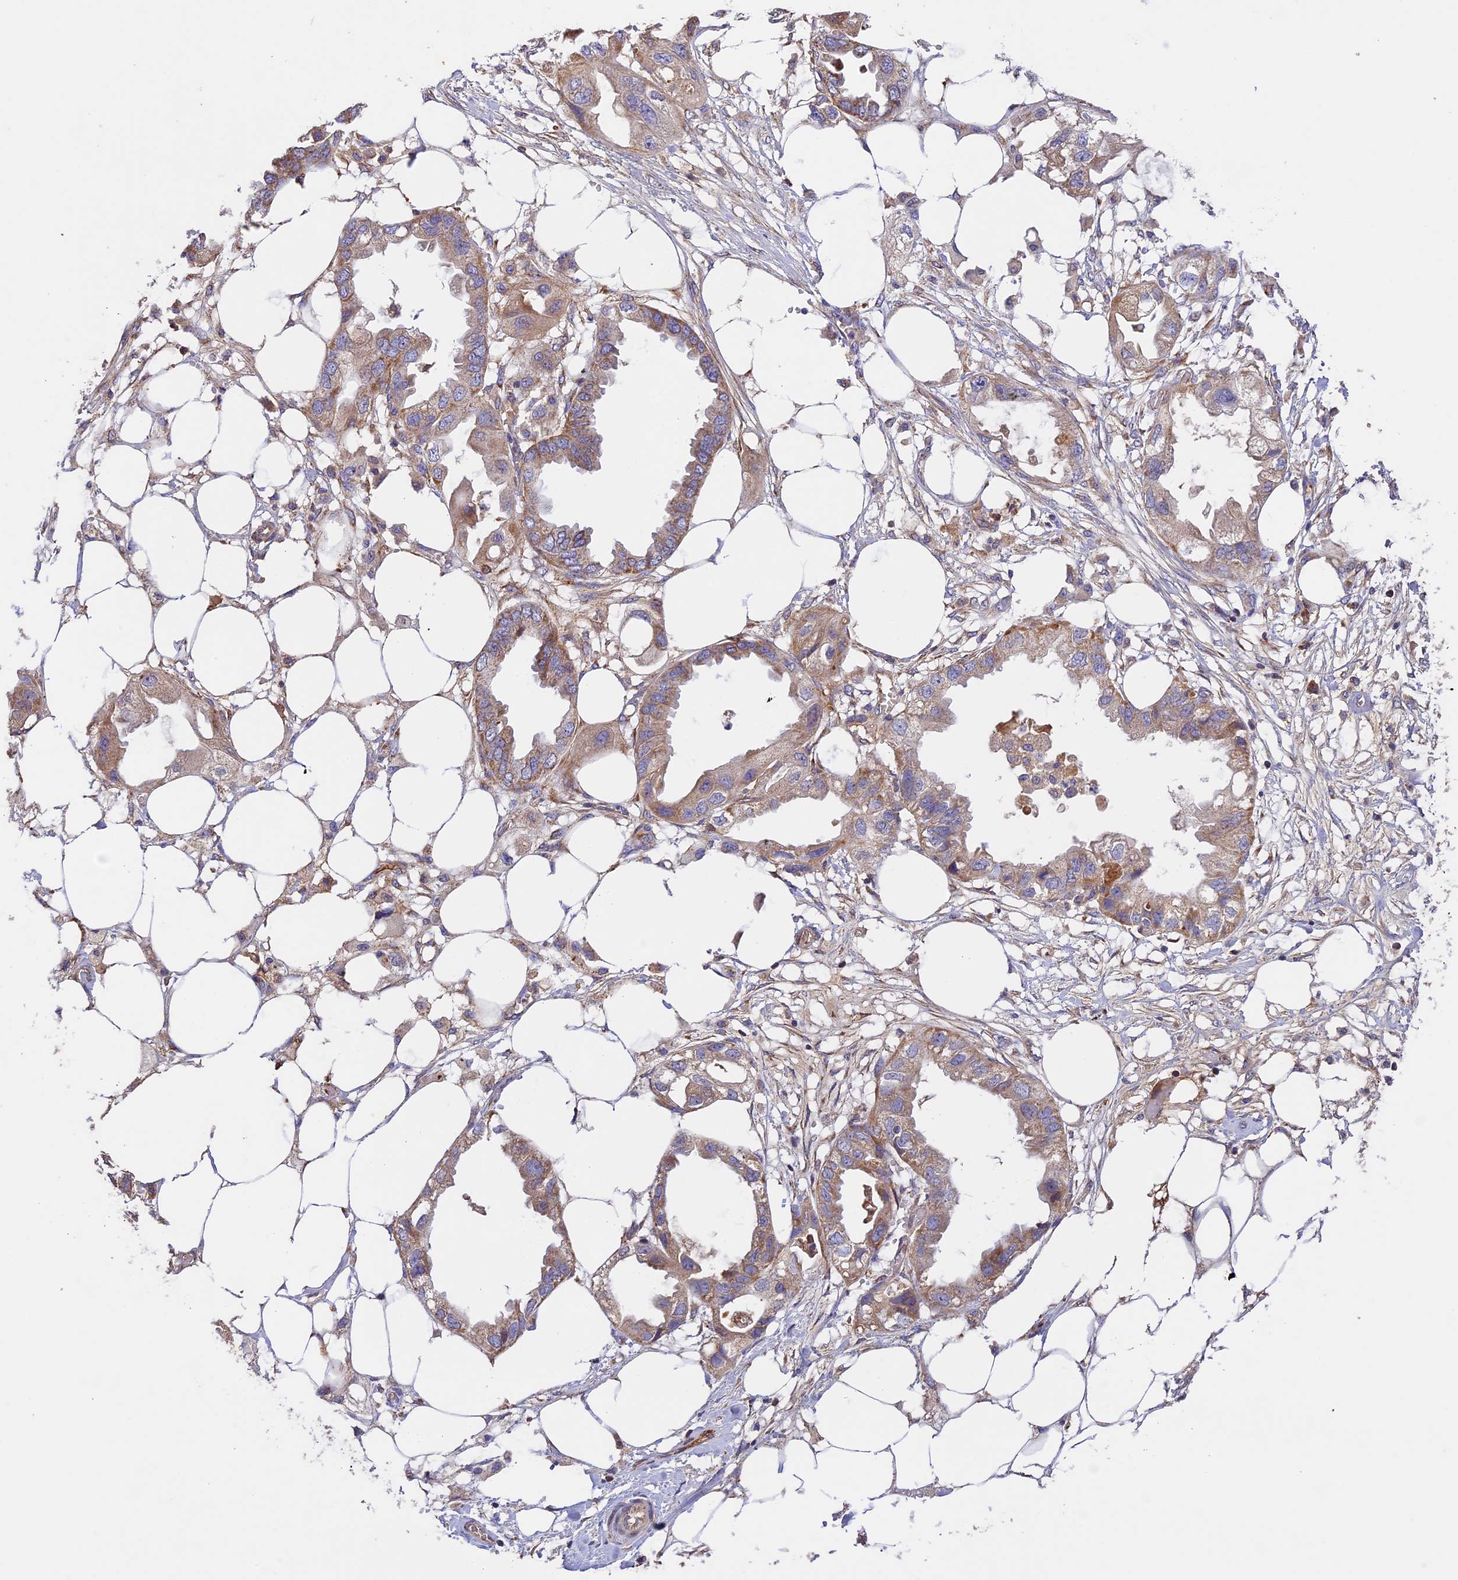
{"staining": {"intensity": "moderate", "quantity": ">75%", "location": "cytoplasmic/membranous"}, "tissue": "endometrial cancer", "cell_type": "Tumor cells", "image_type": "cancer", "snomed": [{"axis": "morphology", "description": "Adenocarcinoma, NOS"}, {"axis": "morphology", "description": "Adenocarcinoma, metastatic, NOS"}, {"axis": "topography", "description": "Adipose tissue"}, {"axis": "topography", "description": "Endometrium"}], "caption": "IHC image of endometrial metastatic adenocarcinoma stained for a protein (brown), which demonstrates medium levels of moderate cytoplasmic/membranous positivity in approximately >75% of tumor cells.", "gene": "OCEL1", "patient": {"sex": "female", "age": 67}}